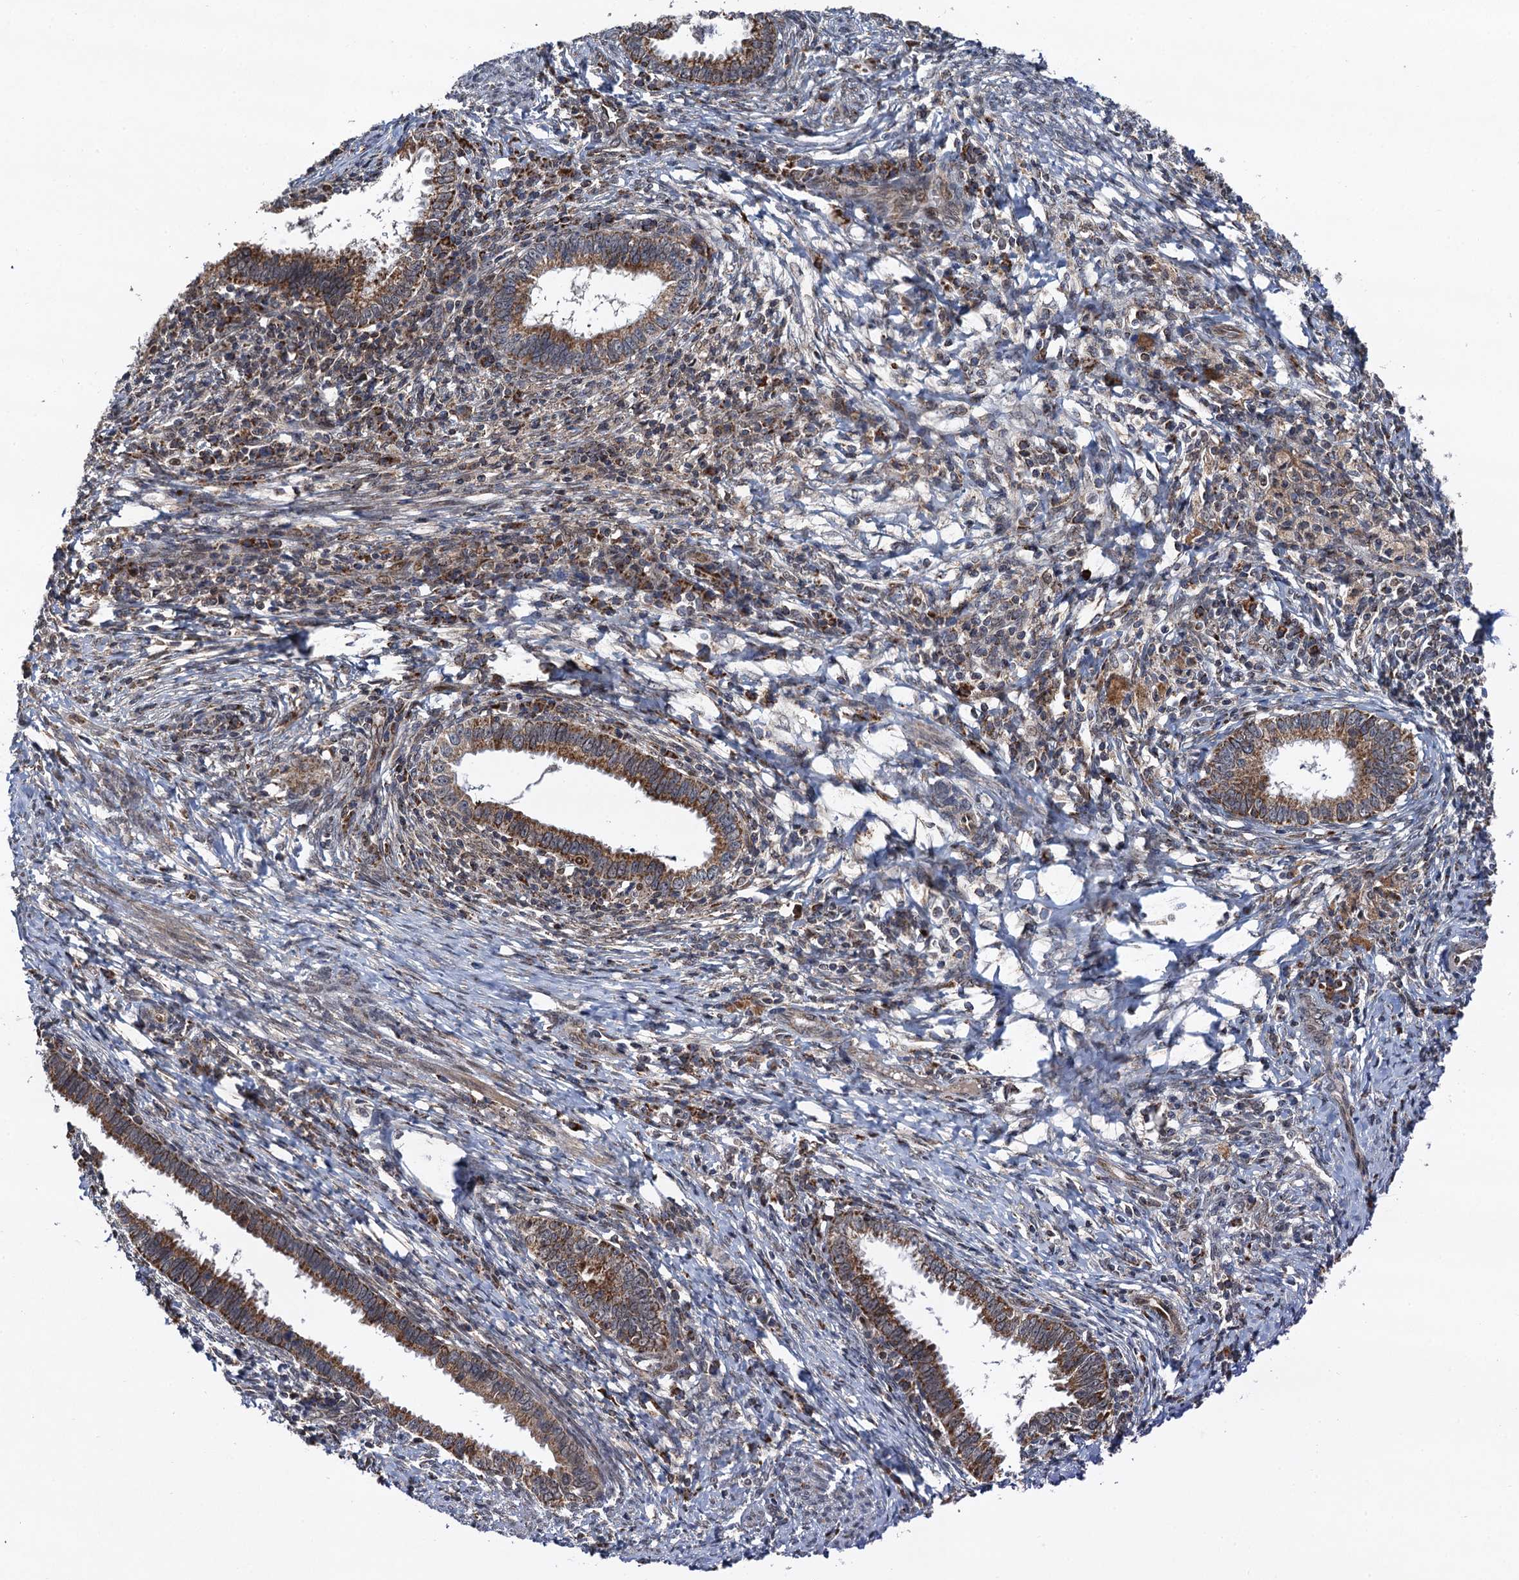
{"staining": {"intensity": "moderate", "quantity": ">75%", "location": "cytoplasmic/membranous"}, "tissue": "cervical cancer", "cell_type": "Tumor cells", "image_type": "cancer", "snomed": [{"axis": "morphology", "description": "Adenocarcinoma, NOS"}, {"axis": "topography", "description": "Cervix"}], "caption": "Adenocarcinoma (cervical) stained with a brown dye reveals moderate cytoplasmic/membranous positive positivity in approximately >75% of tumor cells.", "gene": "CMPK2", "patient": {"sex": "female", "age": 36}}